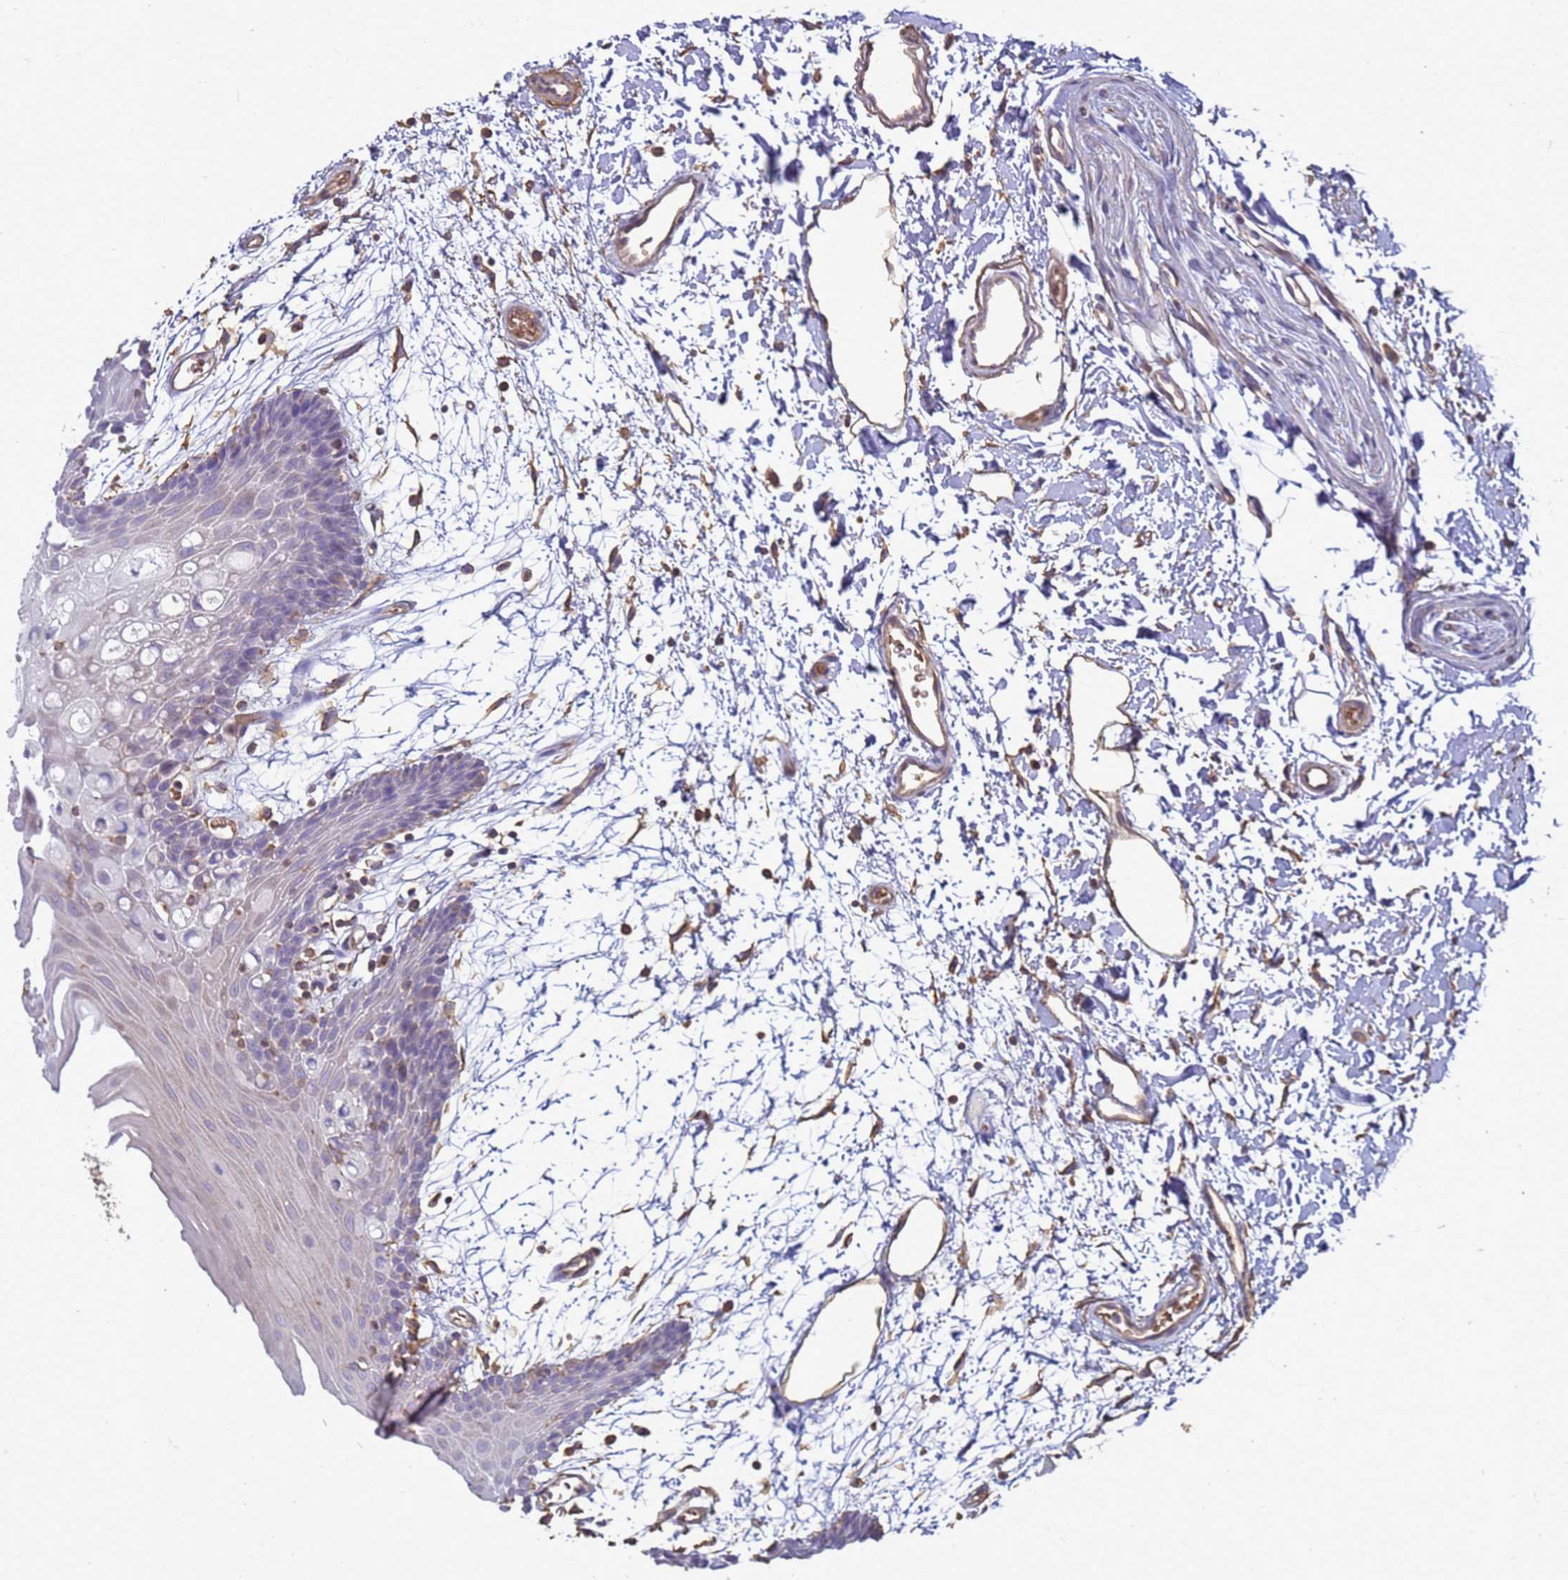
{"staining": {"intensity": "negative", "quantity": "none", "location": "none"}, "tissue": "oral mucosa", "cell_type": "Squamous epithelial cells", "image_type": "normal", "snomed": [{"axis": "morphology", "description": "Normal tissue, NOS"}, {"axis": "topography", "description": "Skeletal muscle"}, {"axis": "topography", "description": "Oral tissue"}, {"axis": "topography", "description": "Salivary gland"}, {"axis": "topography", "description": "Peripheral nerve tissue"}], "caption": "This is an immunohistochemistry histopathology image of benign oral mucosa. There is no staining in squamous epithelial cells.", "gene": "SGIP1", "patient": {"sex": "male", "age": 54}}